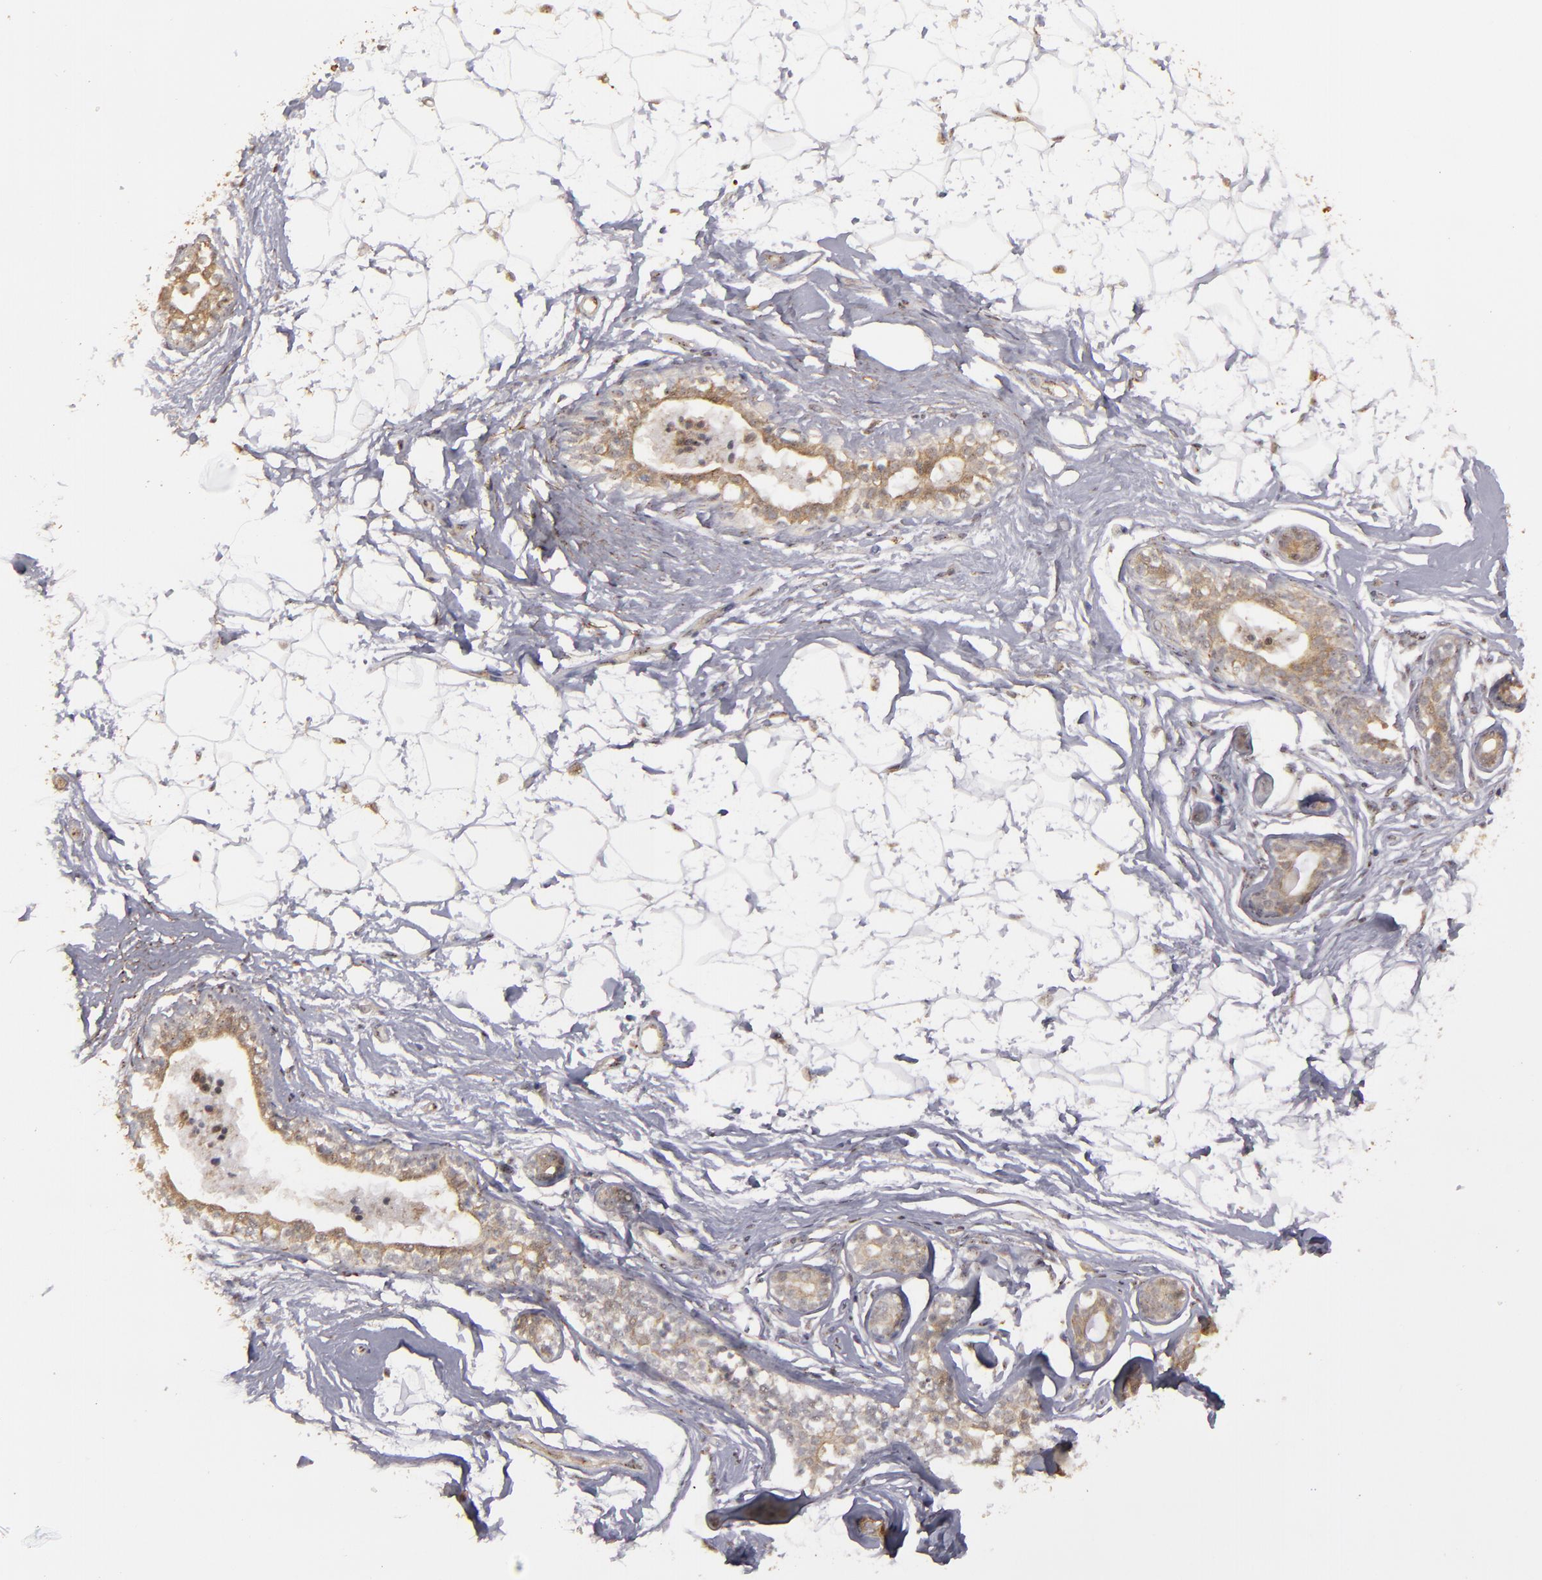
{"staining": {"intensity": "moderate", "quantity": ">75%", "location": "cytoplasmic/membranous"}, "tissue": "adipose tissue", "cell_type": "Adipocytes", "image_type": "normal", "snomed": [{"axis": "morphology", "description": "Normal tissue, NOS"}, {"axis": "topography", "description": "Breast"}], "caption": "Immunohistochemical staining of unremarkable adipose tissue exhibits medium levels of moderate cytoplasmic/membranous staining in approximately >75% of adipocytes. Immunohistochemistry stains the protein of interest in brown and the nuclei are stained blue.", "gene": "CD55", "patient": {"sex": "female", "age": 22}}